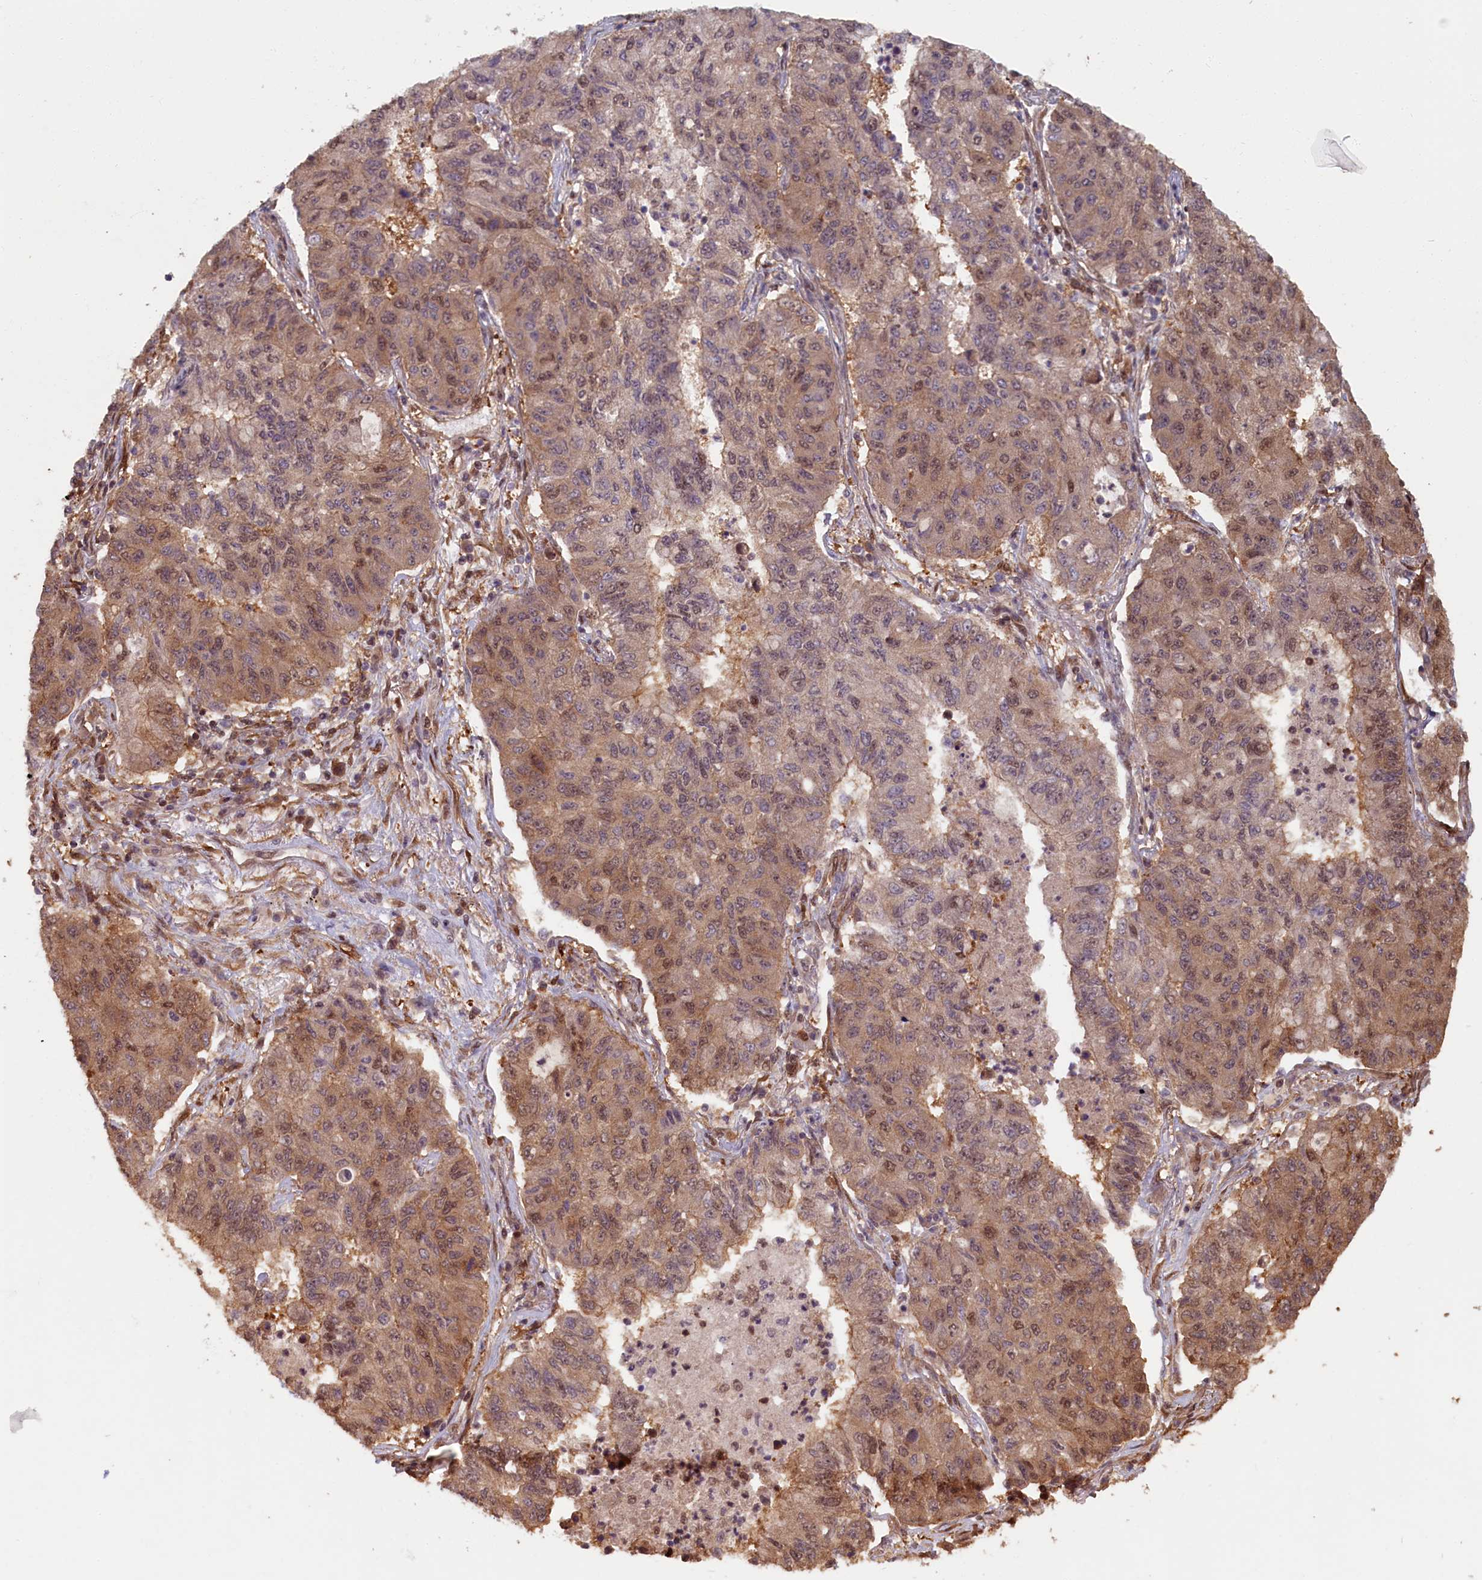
{"staining": {"intensity": "moderate", "quantity": ">75%", "location": "cytoplasmic/membranous,nuclear"}, "tissue": "lung cancer", "cell_type": "Tumor cells", "image_type": "cancer", "snomed": [{"axis": "morphology", "description": "Squamous cell carcinoma, NOS"}, {"axis": "topography", "description": "Lung"}], "caption": "Tumor cells demonstrate medium levels of moderate cytoplasmic/membranous and nuclear staining in approximately >75% of cells in lung cancer.", "gene": "HIF3A", "patient": {"sex": "male", "age": 74}}